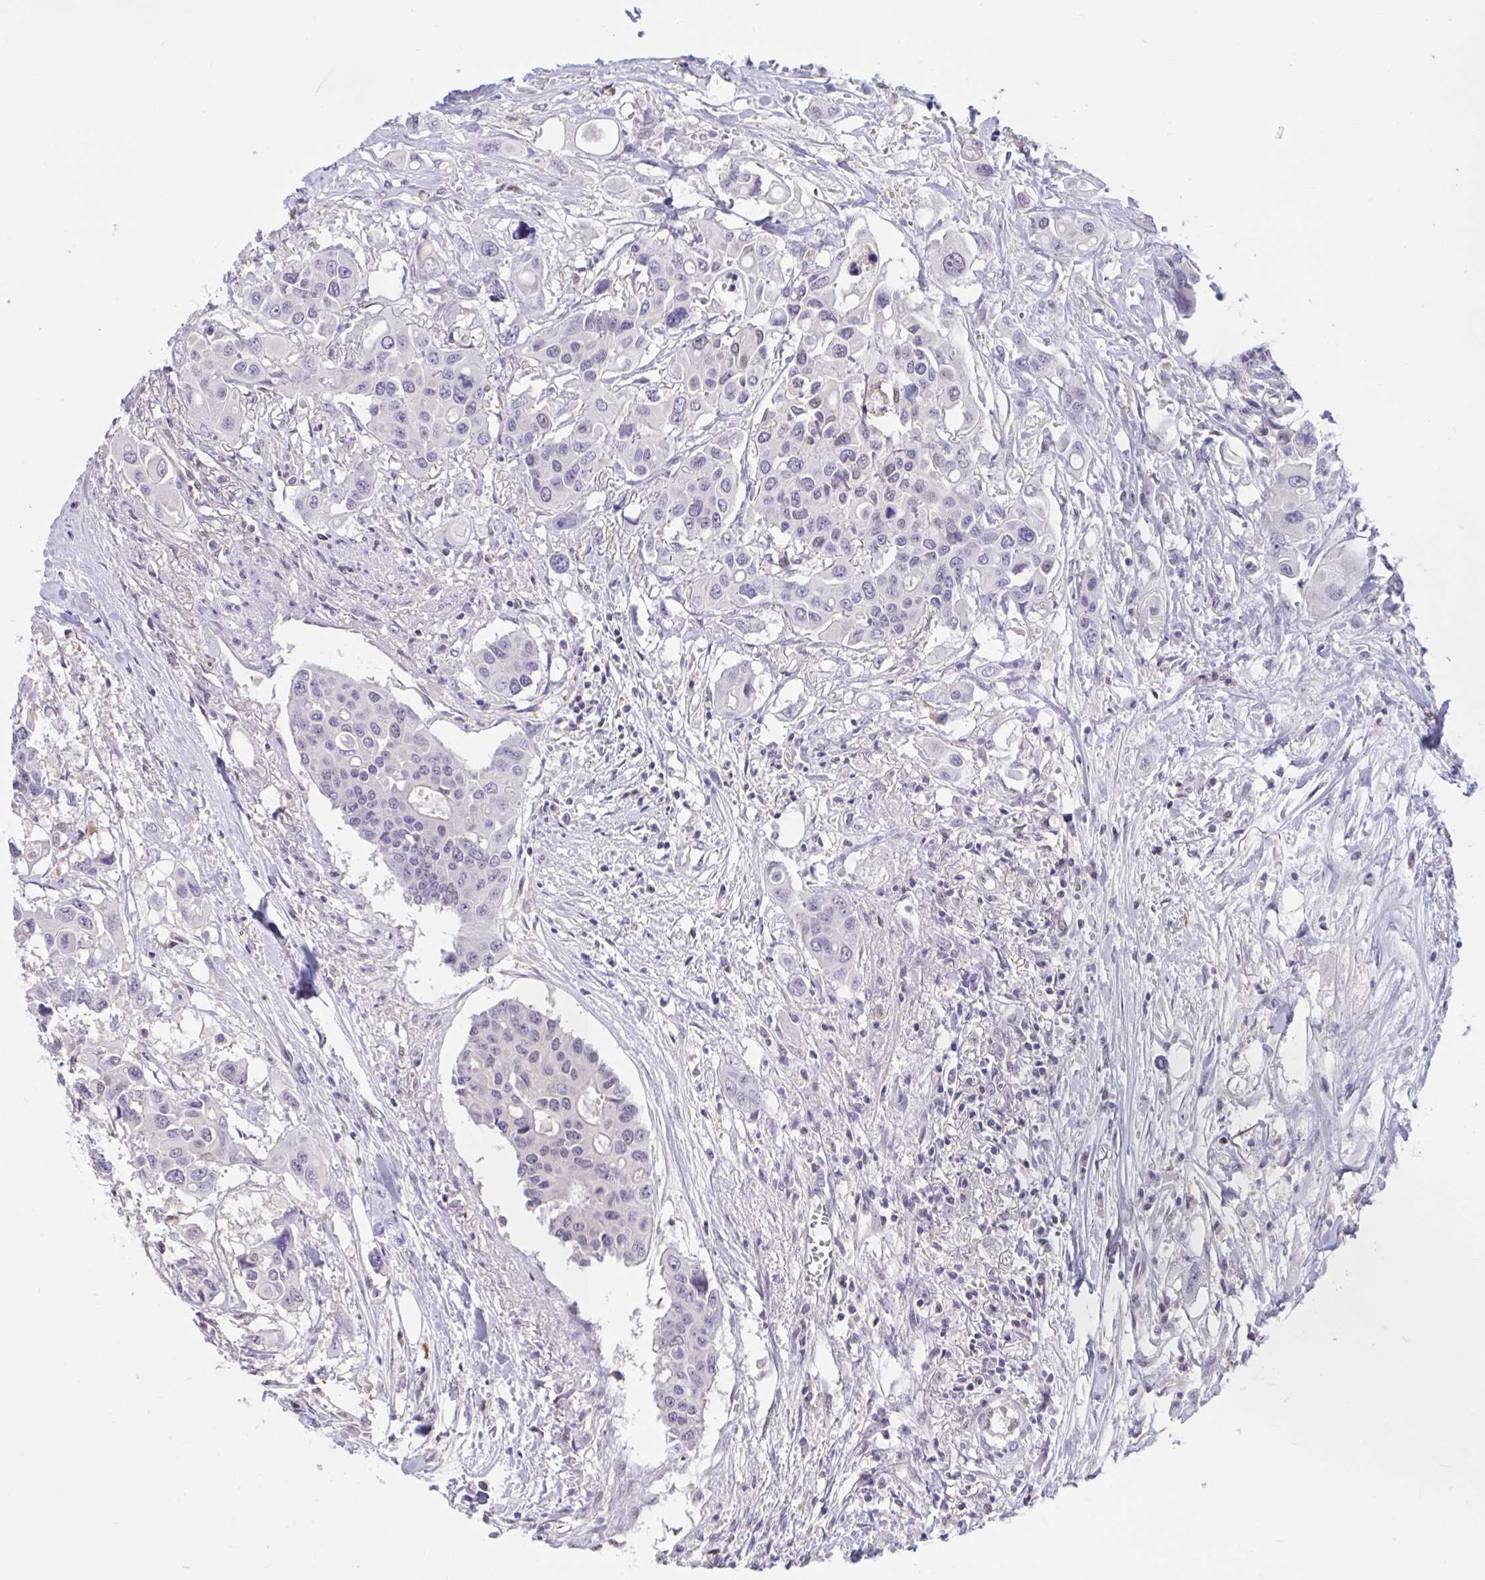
{"staining": {"intensity": "negative", "quantity": "none", "location": "none"}, "tissue": "colorectal cancer", "cell_type": "Tumor cells", "image_type": "cancer", "snomed": [{"axis": "morphology", "description": "Adenocarcinoma, NOS"}, {"axis": "topography", "description": "Colon"}], "caption": "There is no significant staining in tumor cells of adenocarcinoma (colorectal).", "gene": "RBL1", "patient": {"sex": "male", "age": 77}}